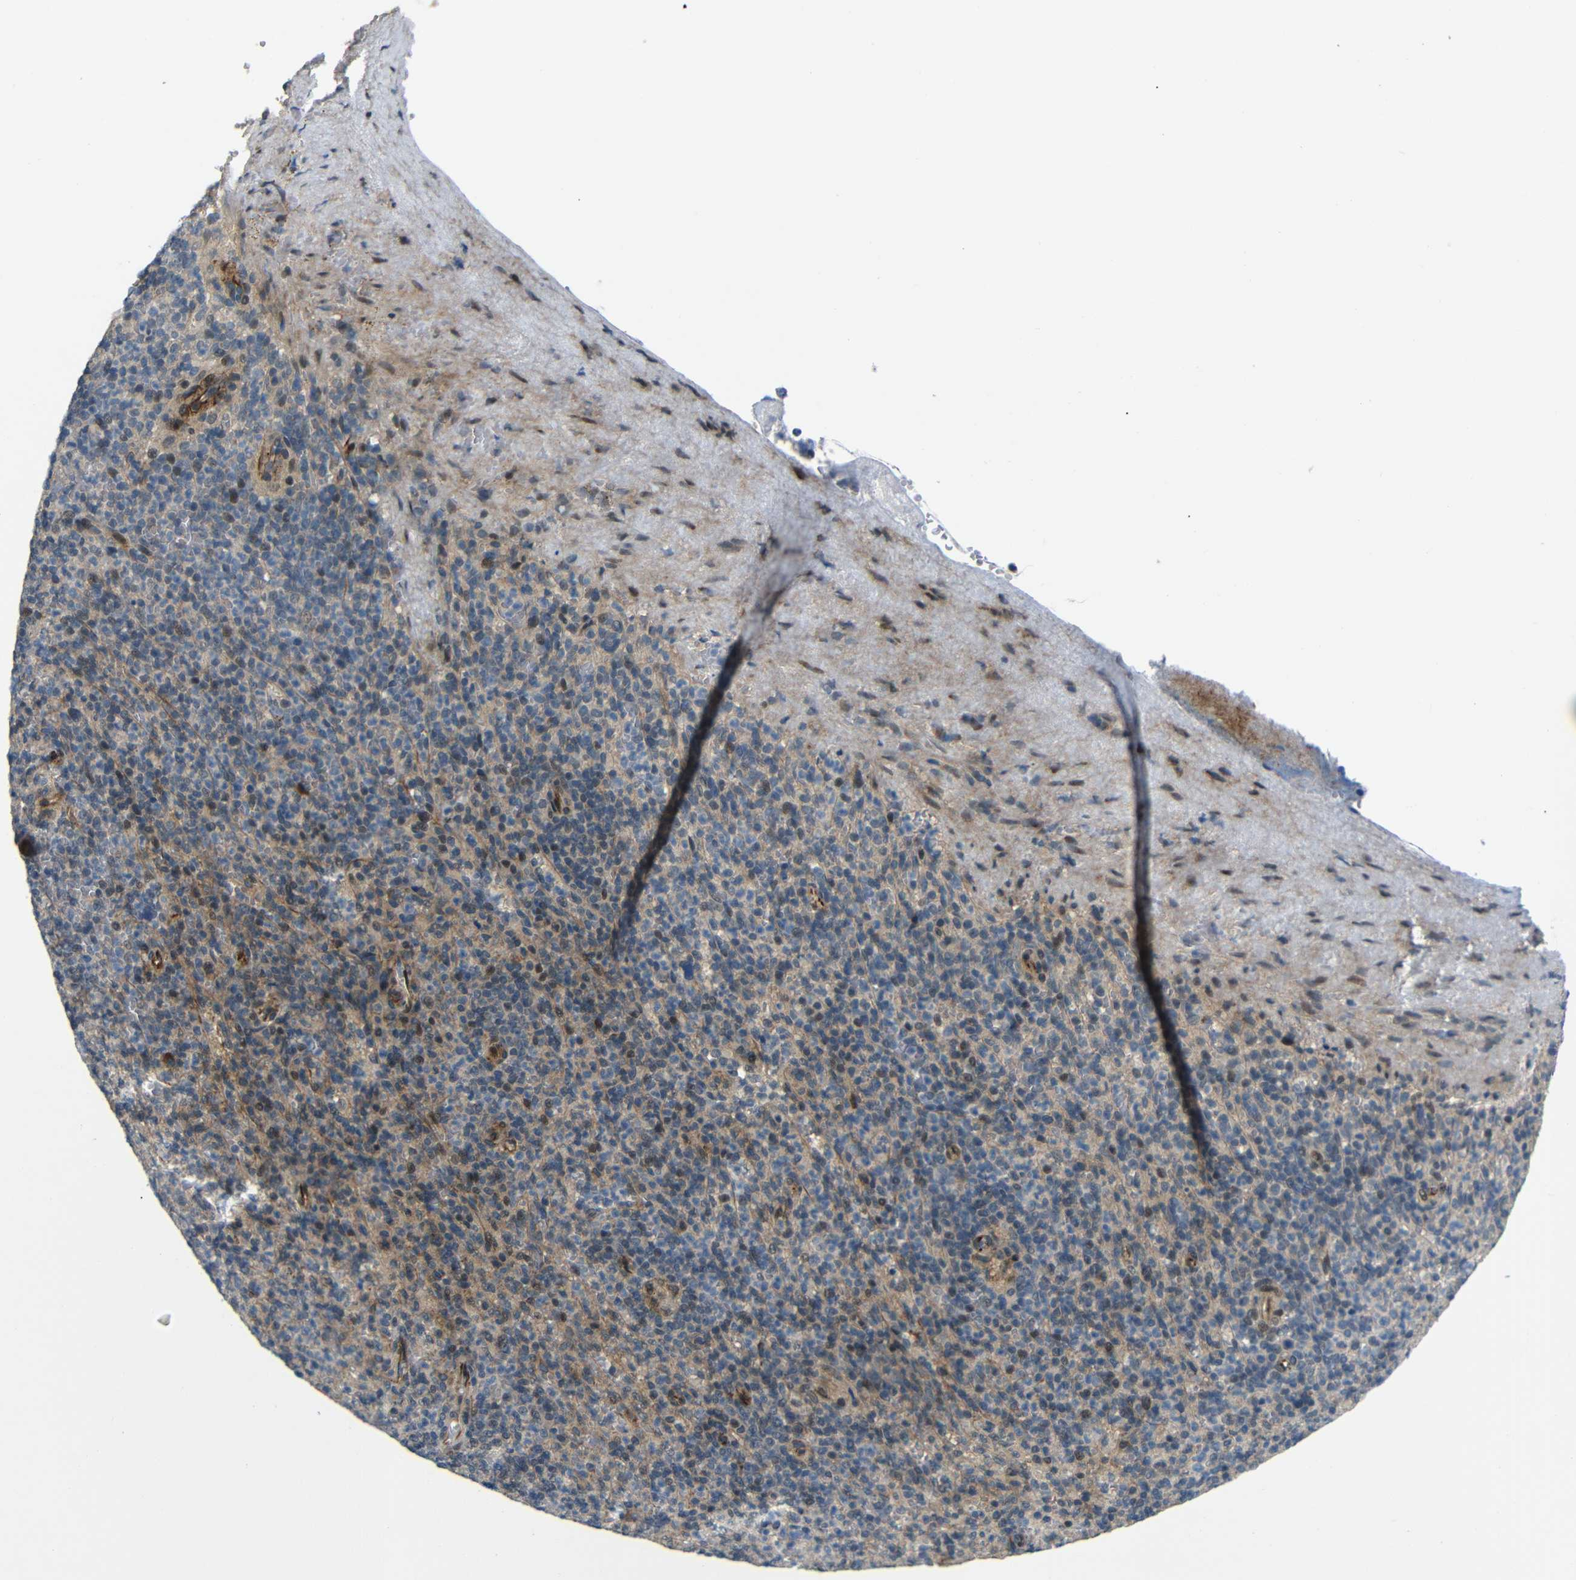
{"staining": {"intensity": "weak", "quantity": "25%-75%", "location": "cytoplasmic/membranous,nuclear"}, "tissue": "spleen", "cell_type": "Cells in red pulp", "image_type": "normal", "snomed": [{"axis": "morphology", "description": "Normal tissue, NOS"}, {"axis": "topography", "description": "Spleen"}], "caption": "Immunohistochemical staining of unremarkable spleen exhibits 25%-75% levels of weak cytoplasmic/membranous,nuclear protein expression in about 25%-75% of cells in red pulp.", "gene": "SYDE1", "patient": {"sex": "female", "age": 74}}